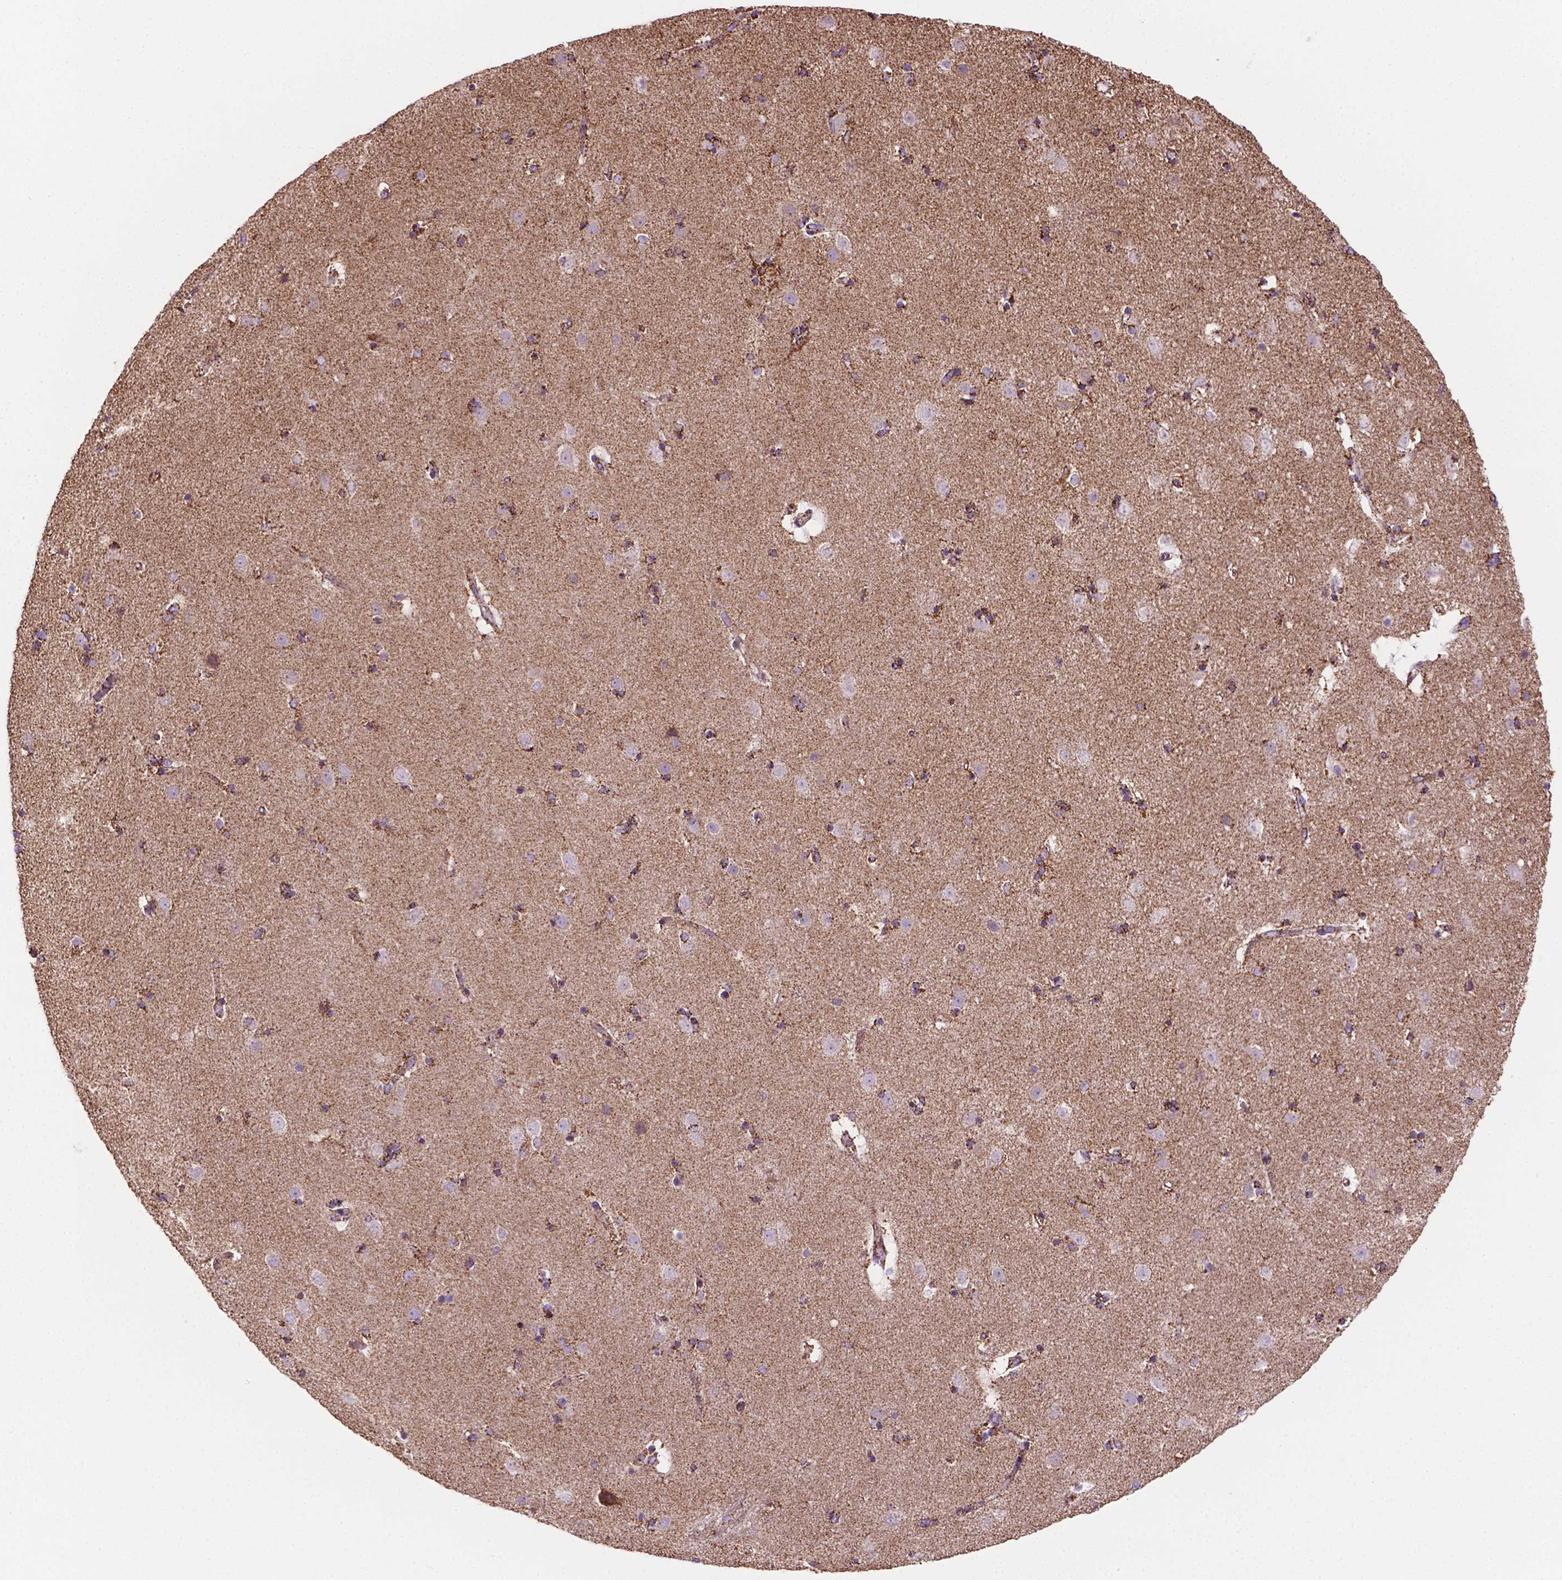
{"staining": {"intensity": "weak", "quantity": "25%-75%", "location": "cytoplasmic/membranous"}, "tissue": "caudate", "cell_type": "Glial cells", "image_type": "normal", "snomed": [{"axis": "morphology", "description": "Normal tissue, NOS"}, {"axis": "topography", "description": "Lateral ventricle wall"}], "caption": "Protein staining exhibits weak cytoplasmic/membranous expression in approximately 25%-75% of glial cells in unremarkable caudate. (brown staining indicates protein expression, while blue staining denotes nuclei).", "gene": "RMDN3", "patient": {"sex": "female", "age": 71}}